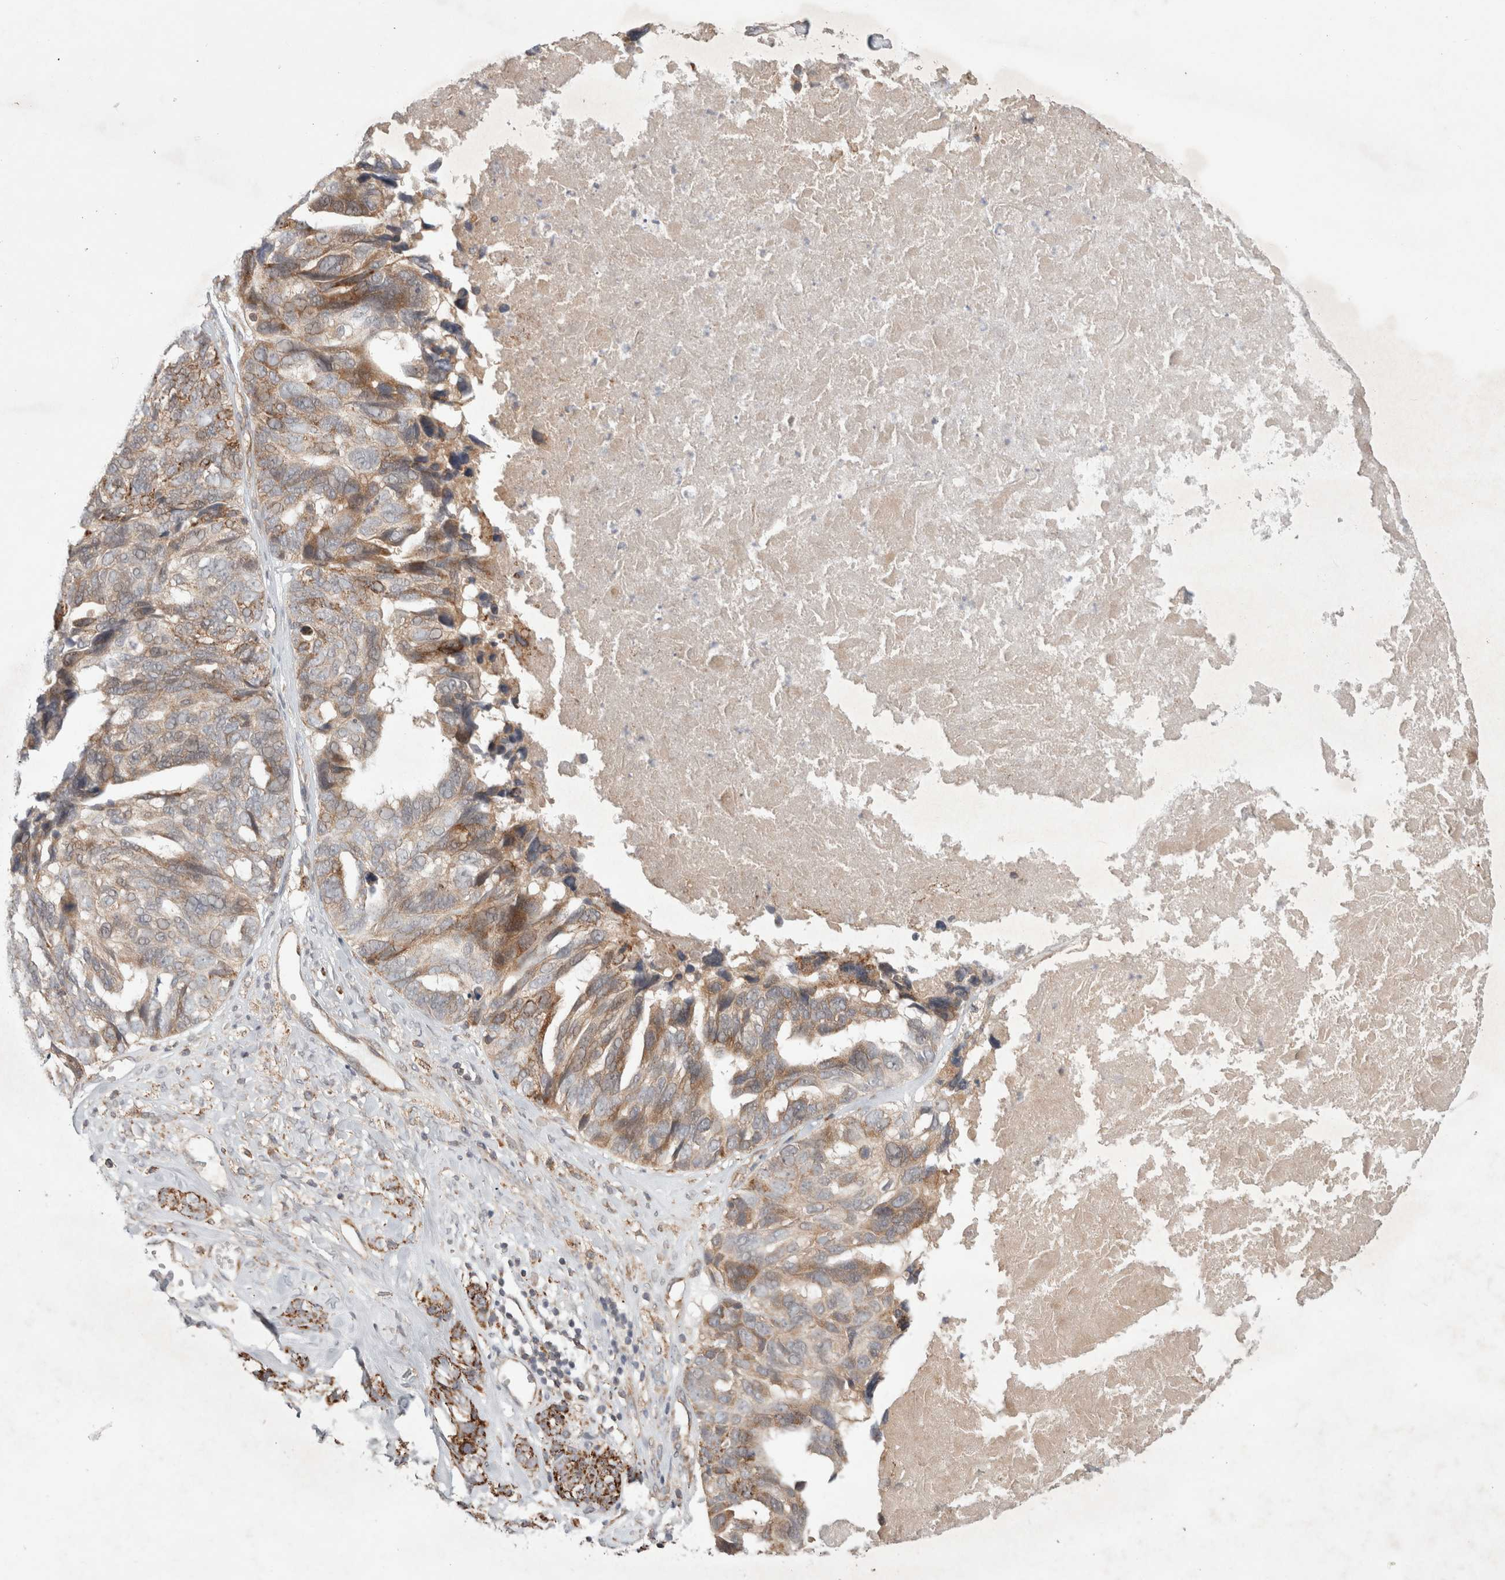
{"staining": {"intensity": "moderate", "quantity": "25%-75%", "location": "cytoplasmic/membranous"}, "tissue": "ovarian cancer", "cell_type": "Tumor cells", "image_type": "cancer", "snomed": [{"axis": "morphology", "description": "Cystadenocarcinoma, serous, NOS"}, {"axis": "topography", "description": "Ovary"}], "caption": "This histopathology image shows immunohistochemistry staining of ovarian cancer (serous cystadenocarcinoma), with medium moderate cytoplasmic/membranous positivity in about 25%-75% of tumor cells.", "gene": "HROB", "patient": {"sex": "female", "age": 79}}